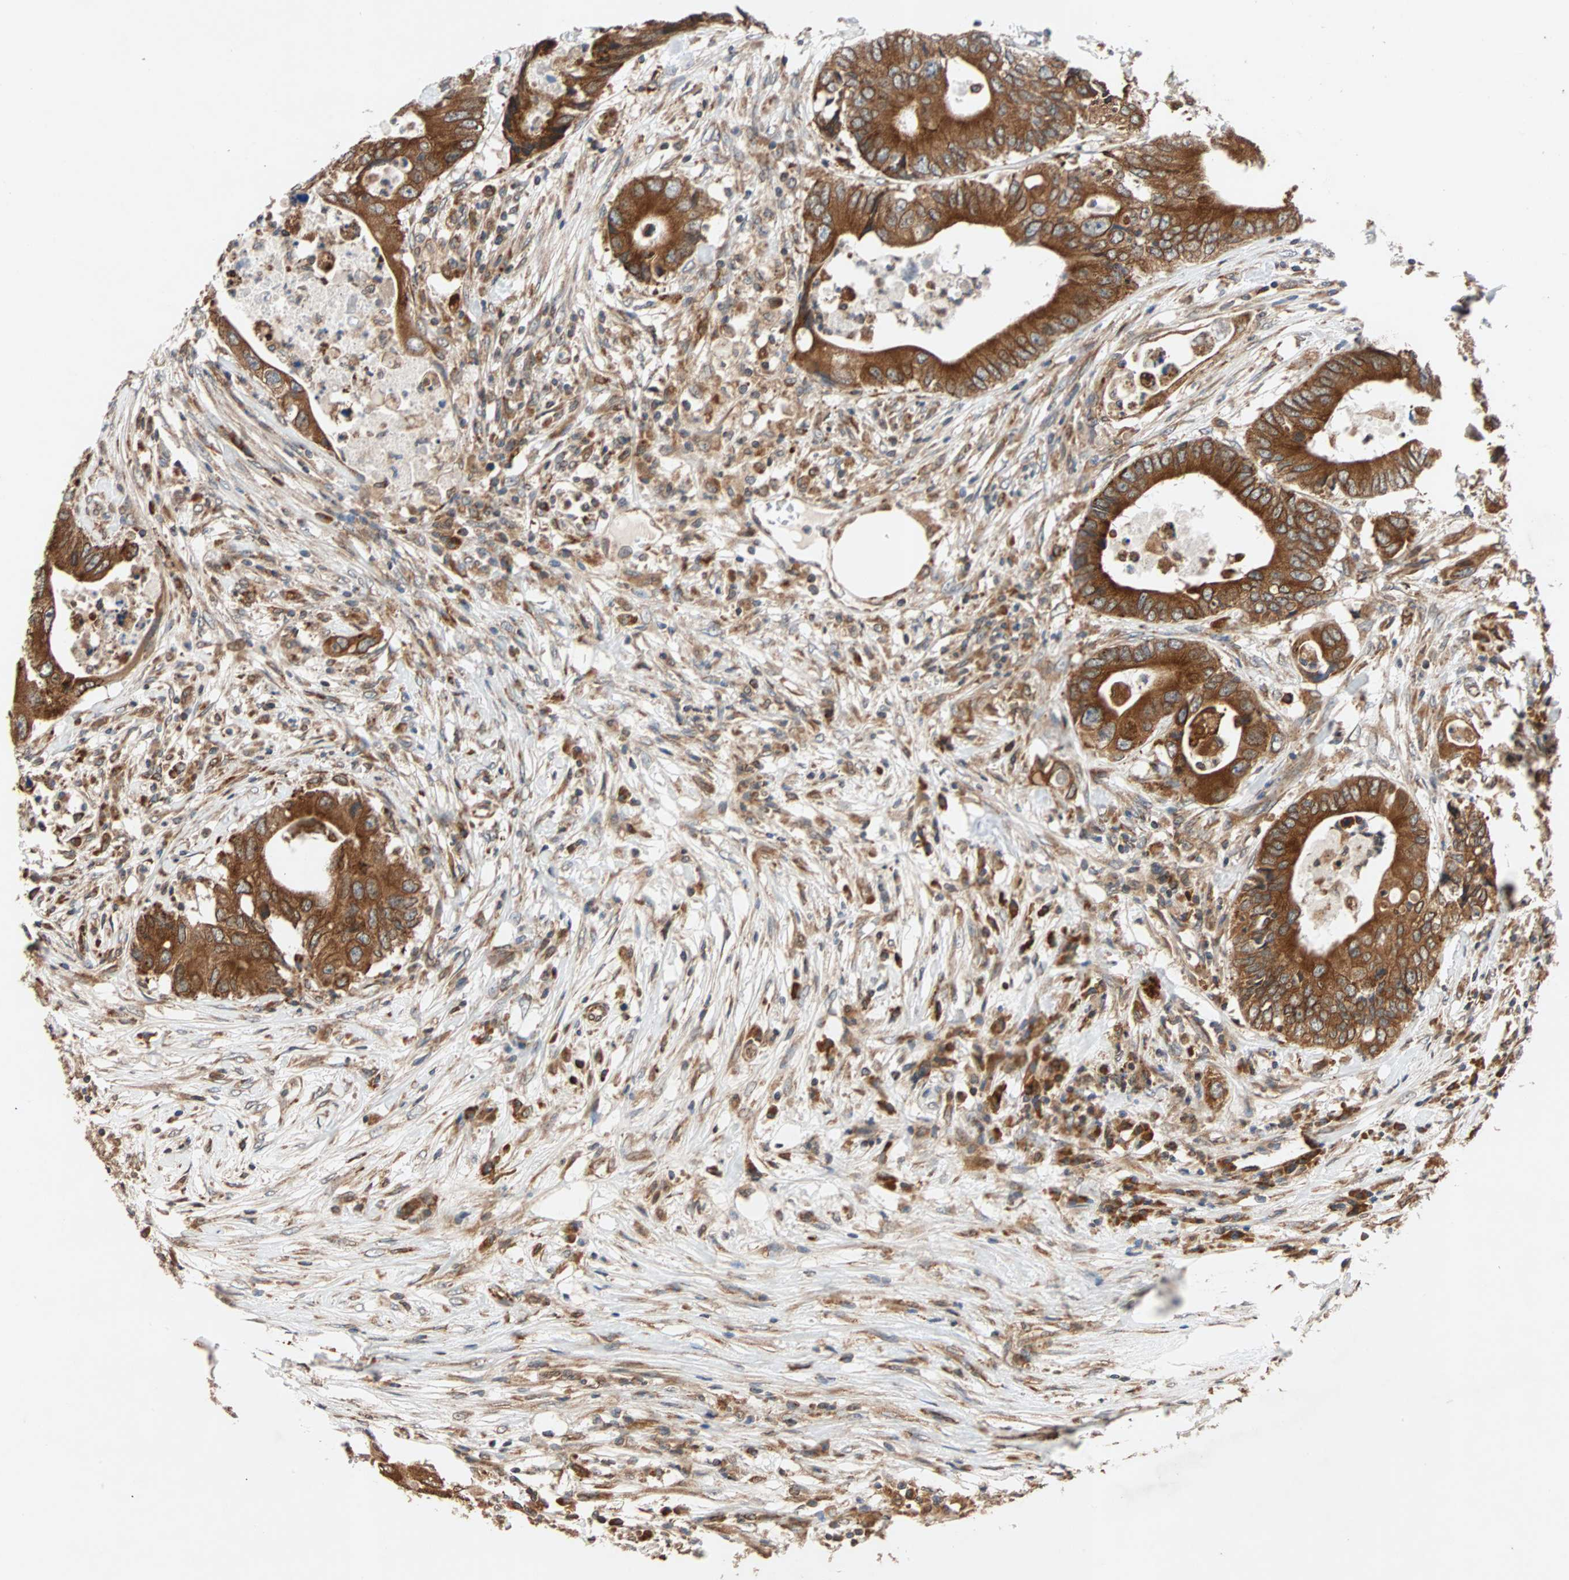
{"staining": {"intensity": "strong", "quantity": ">75%", "location": "cytoplasmic/membranous"}, "tissue": "colorectal cancer", "cell_type": "Tumor cells", "image_type": "cancer", "snomed": [{"axis": "morphology", "description": "Adenocarcinoma, NOS"}, {"axis": "topography", "description": "Colon"}], "caption": "Colorectal adenocarcinoma stained with a brown dye exhibits strong cytoplasmic/membranous positive staining in approximately >75% of tumor cells.", "gene": "AUP1", "patient": {"sex": "male", "age": 71}}